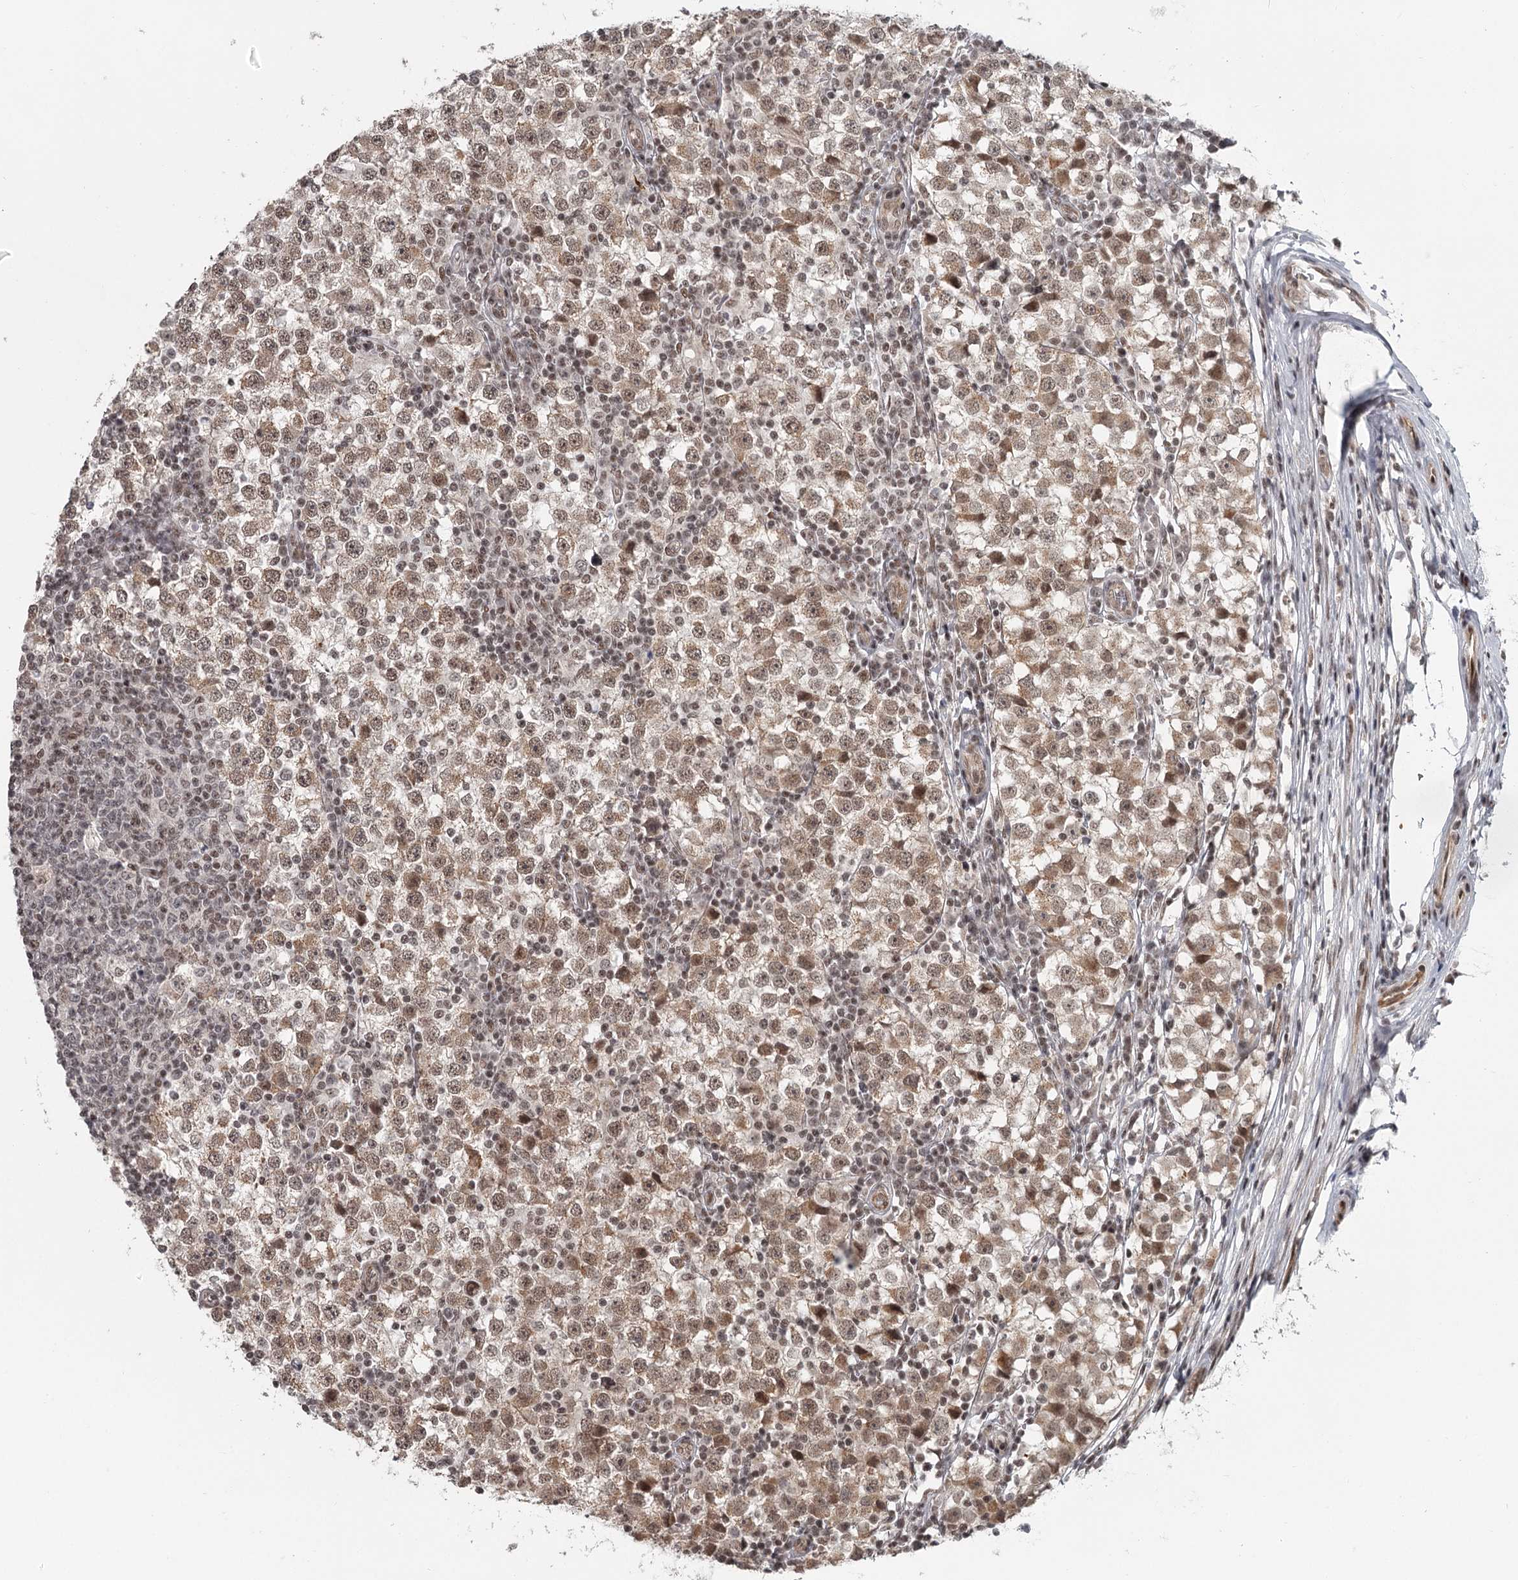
{"staining": {"intensity": "moderate", "quantity": ">75%", "location": "cytoplasmic/membranous,nuclear"}, "tissue": "testis cancer", "cell_type": "Tumor cells", "image_type": "cancer", "snomed": [{"axis": "morphology", "description": "Seminoma, NOS"}, {"axis": "topography", "description": "Testis"}], "caption": "Testis cancer stained with a protein marker reveals moderate staining in tumor cells.", "gene": "FAM13C", "patient": {"sex": "male", "age": 65}}